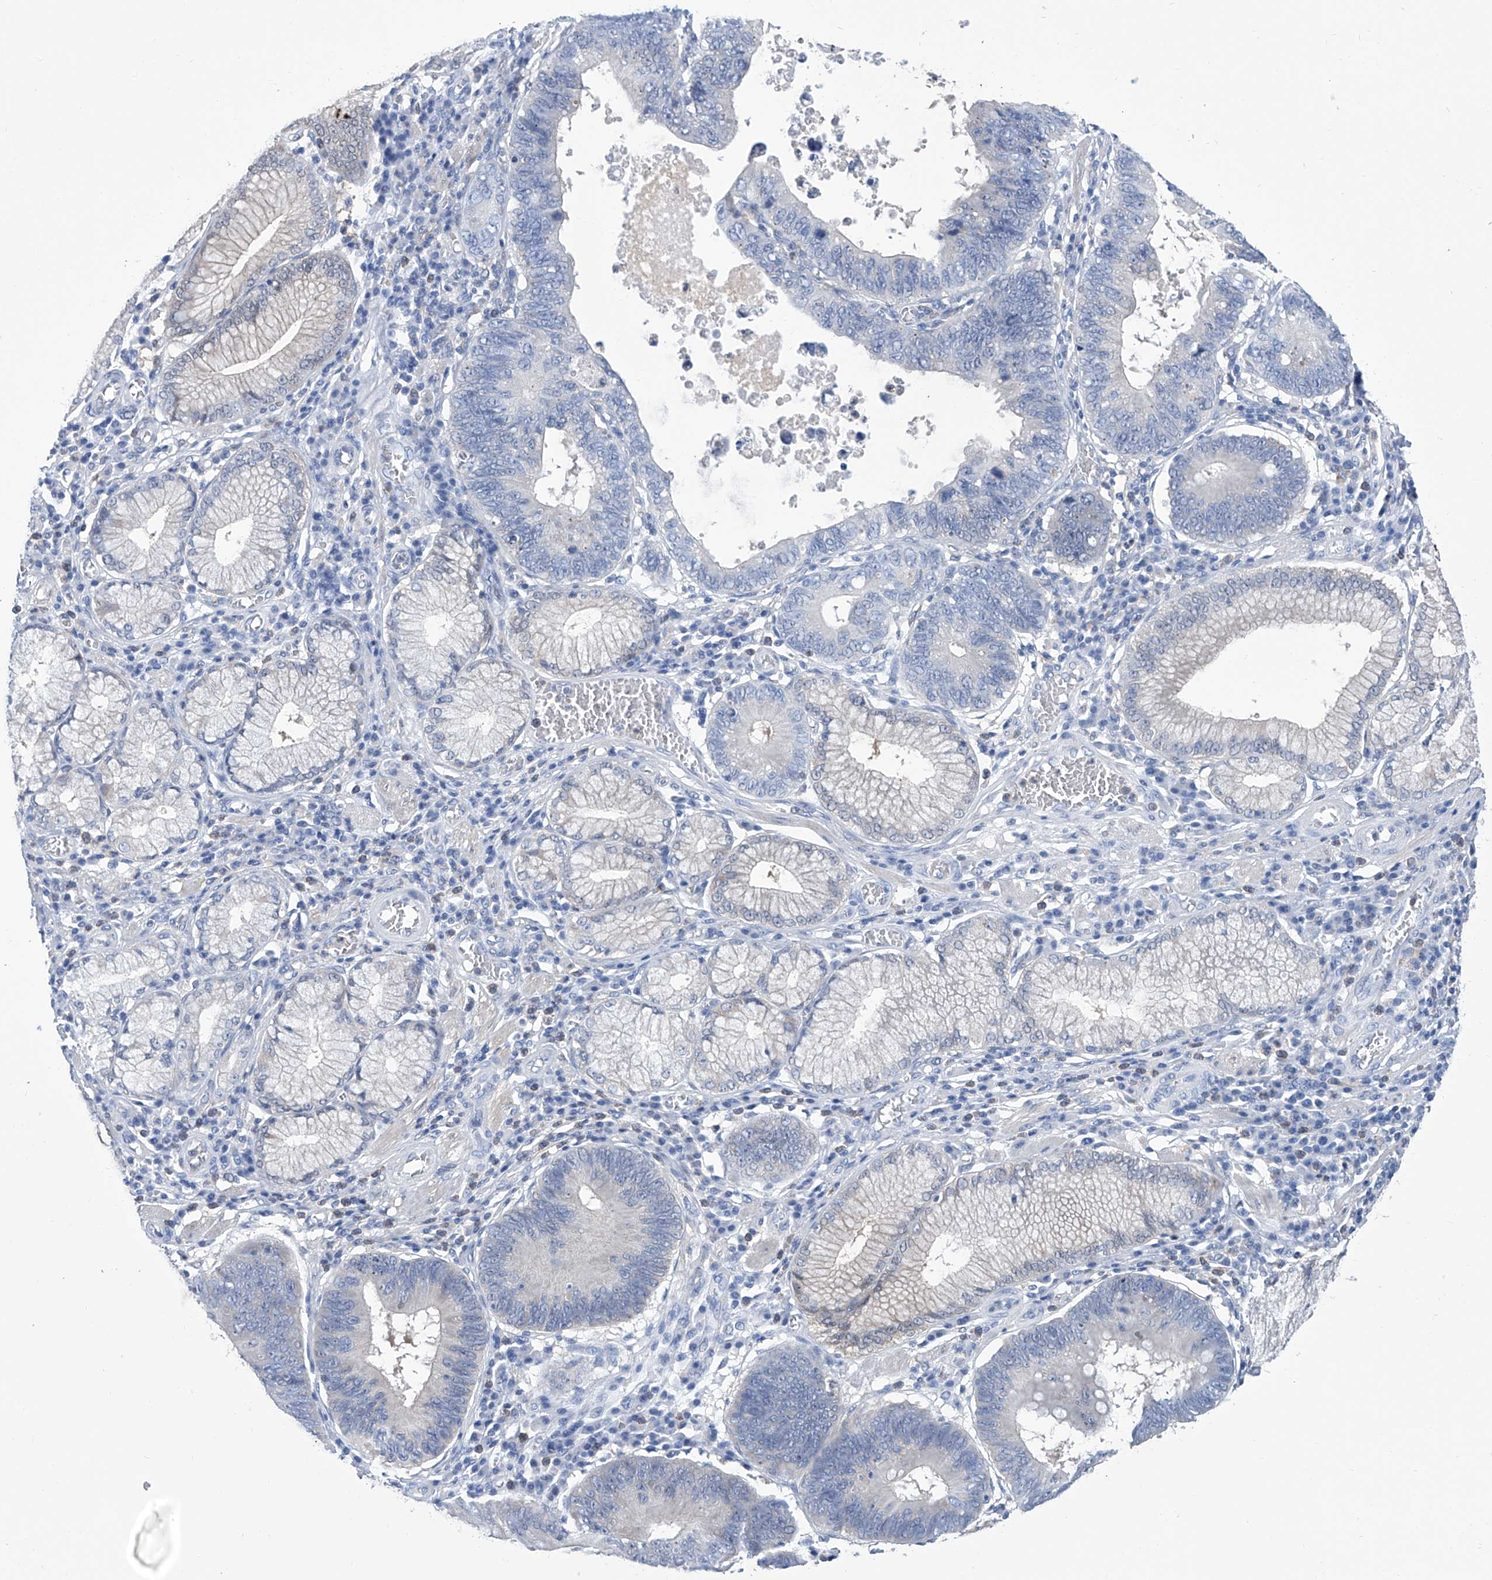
{"staining": {"intensity": "negative", "quantity": "none", "location": "none"}, "tissue": "stomach cancer", "cell_type": "Tumor cells", "image_type": "cancer", "snomed": [{"axis": "morphology", "description": "Adenocarcinoma, NOS"}, {"axis": "topography", "description": "Stomach"}], "caption": "Stomach adenocarcinoma stained for a protein using immunohistochemistry exhibits no expression tumor cells.", "gene": "IMPA2", "patient": {"sex": "male", "age": 59}}